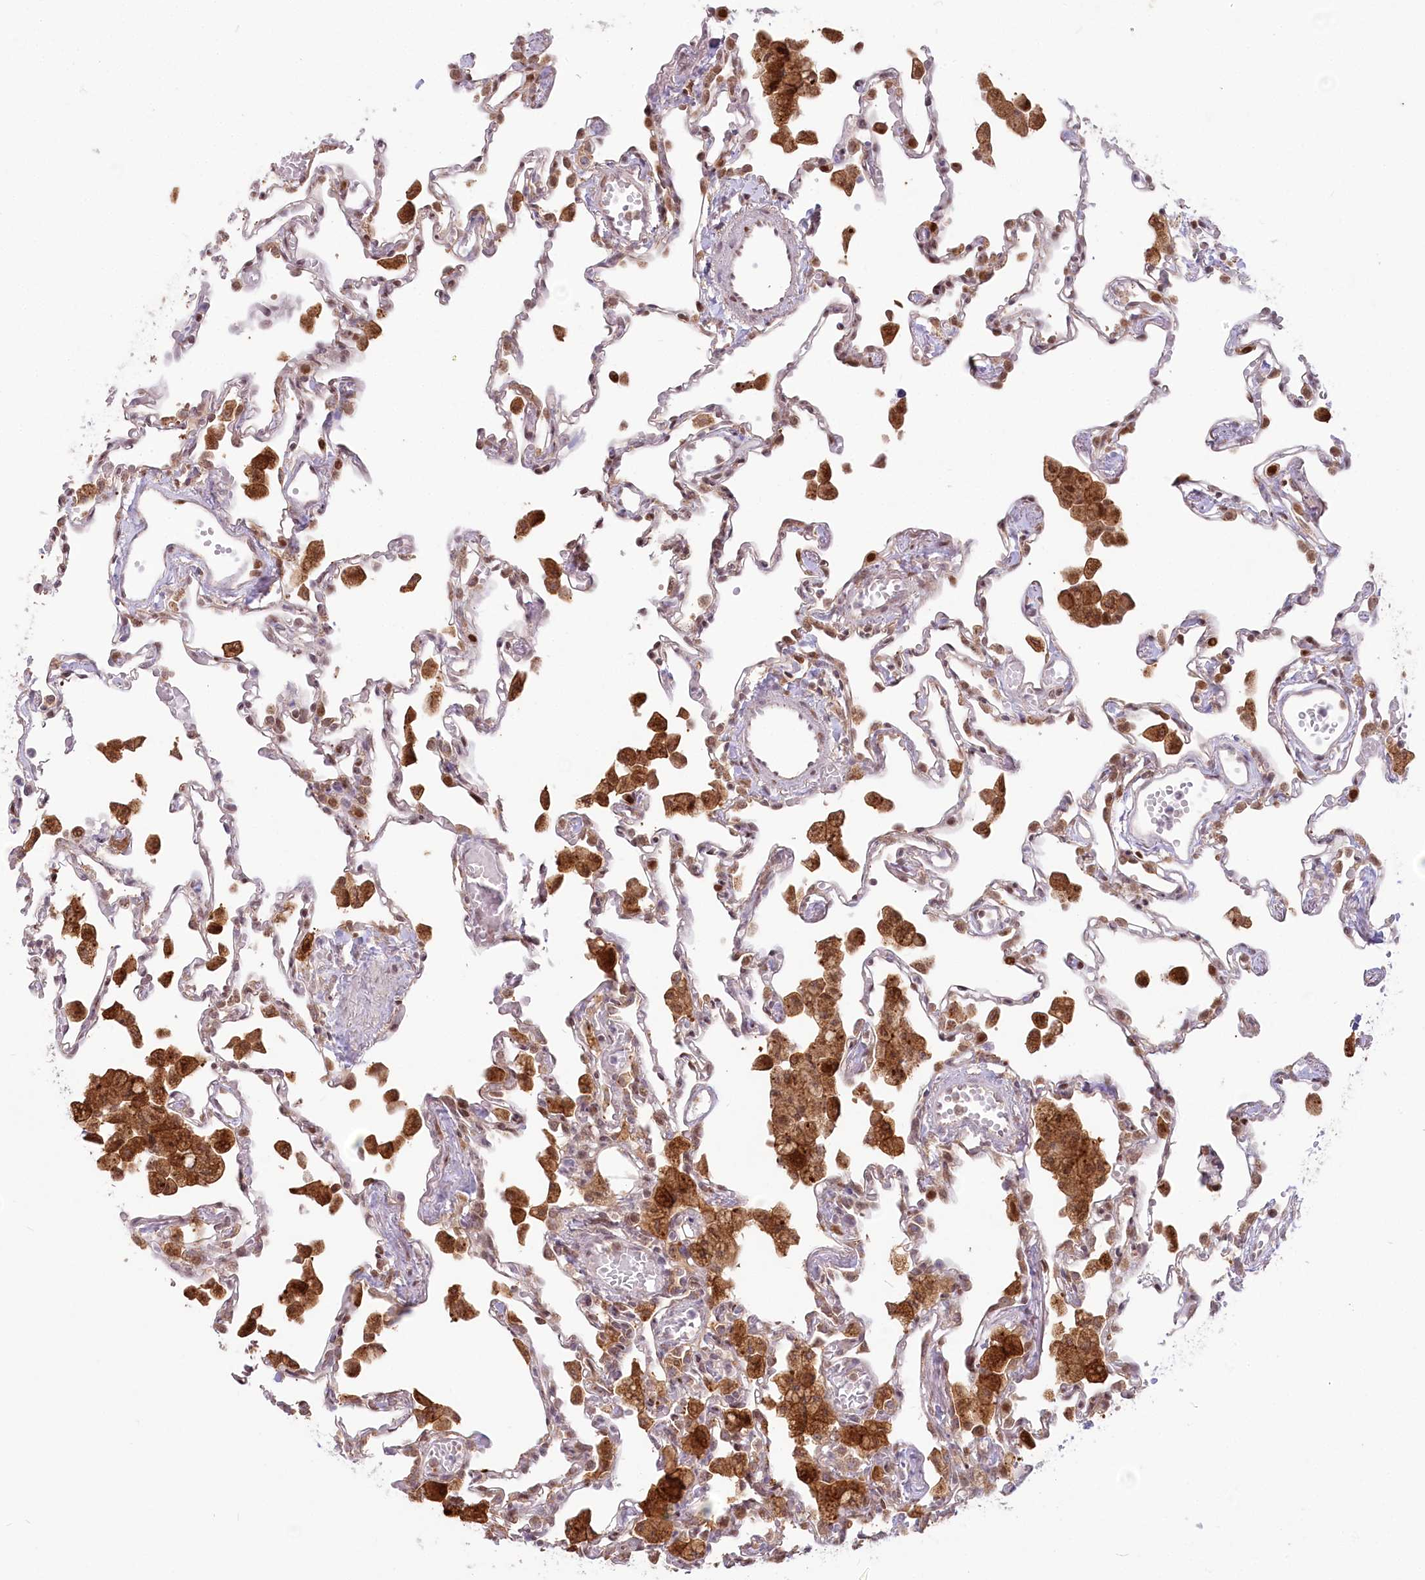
{"staining": {"intensity": "moderate", "quantity": "25%-75%", "location": "nuclear"}, "tissue": "lung", "cell_type": "Alveolar cells", "image_type": "normal", "snomed": [{"axis": "morphology", "description": "Normal tissue, NOS"}, {"axis": "topography", "description": "Bronchus"}, {"axis": "topography", "description": "Lung"}], "caption": "Immunohistochemical staining of benign human lung demonstrates 25%-75% levels of moderate nuclear protein positivity in approximately 25%-75% of alveolar cells. (IHC, brightfield microscopy, high magnification).", "gene": "PYURF", "patient": {"sex": "female", "age": 49}}